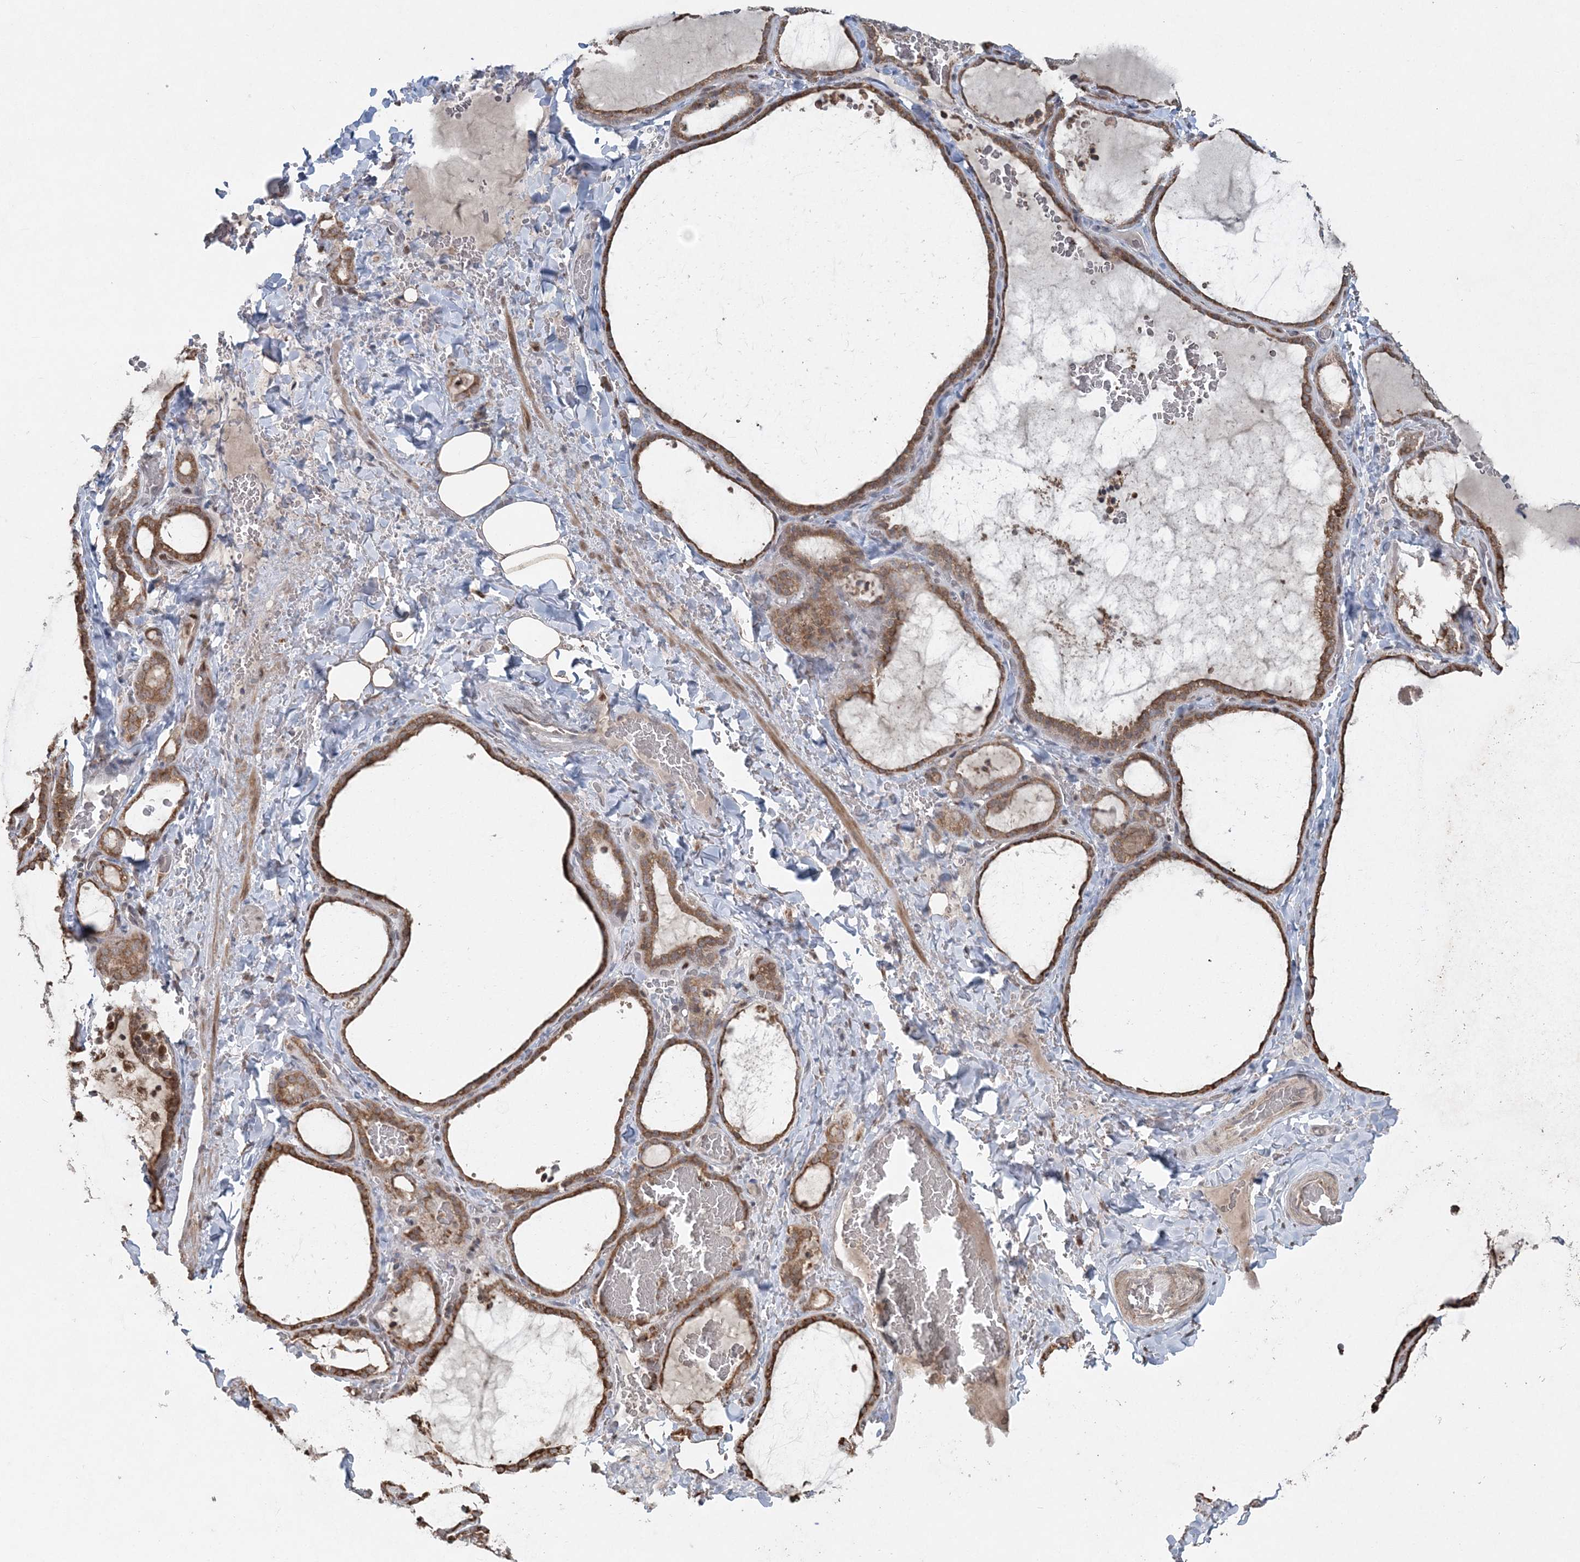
{"staining": {"intensity": "moderate", "quantity": ">75%", "location": "cytoplasmic/membranous"}, "tissue": "thyroid gland", "cell_type": "Glandular cells", "image_type": "normal", "snomed": [{"axis": "morphology", "description": "Normal tissue, NOS"}, {"axis": "topography", "description": "Thyroid gland"}], "caption": "Immunohistochemical staining of benign human thyroid gland exhibits medium levels of moderate cytoplasmic/membranous staining in about >75% of glandular cells.", "gene": "SLU7", "patient": {"sex": "female", "age": 22}}